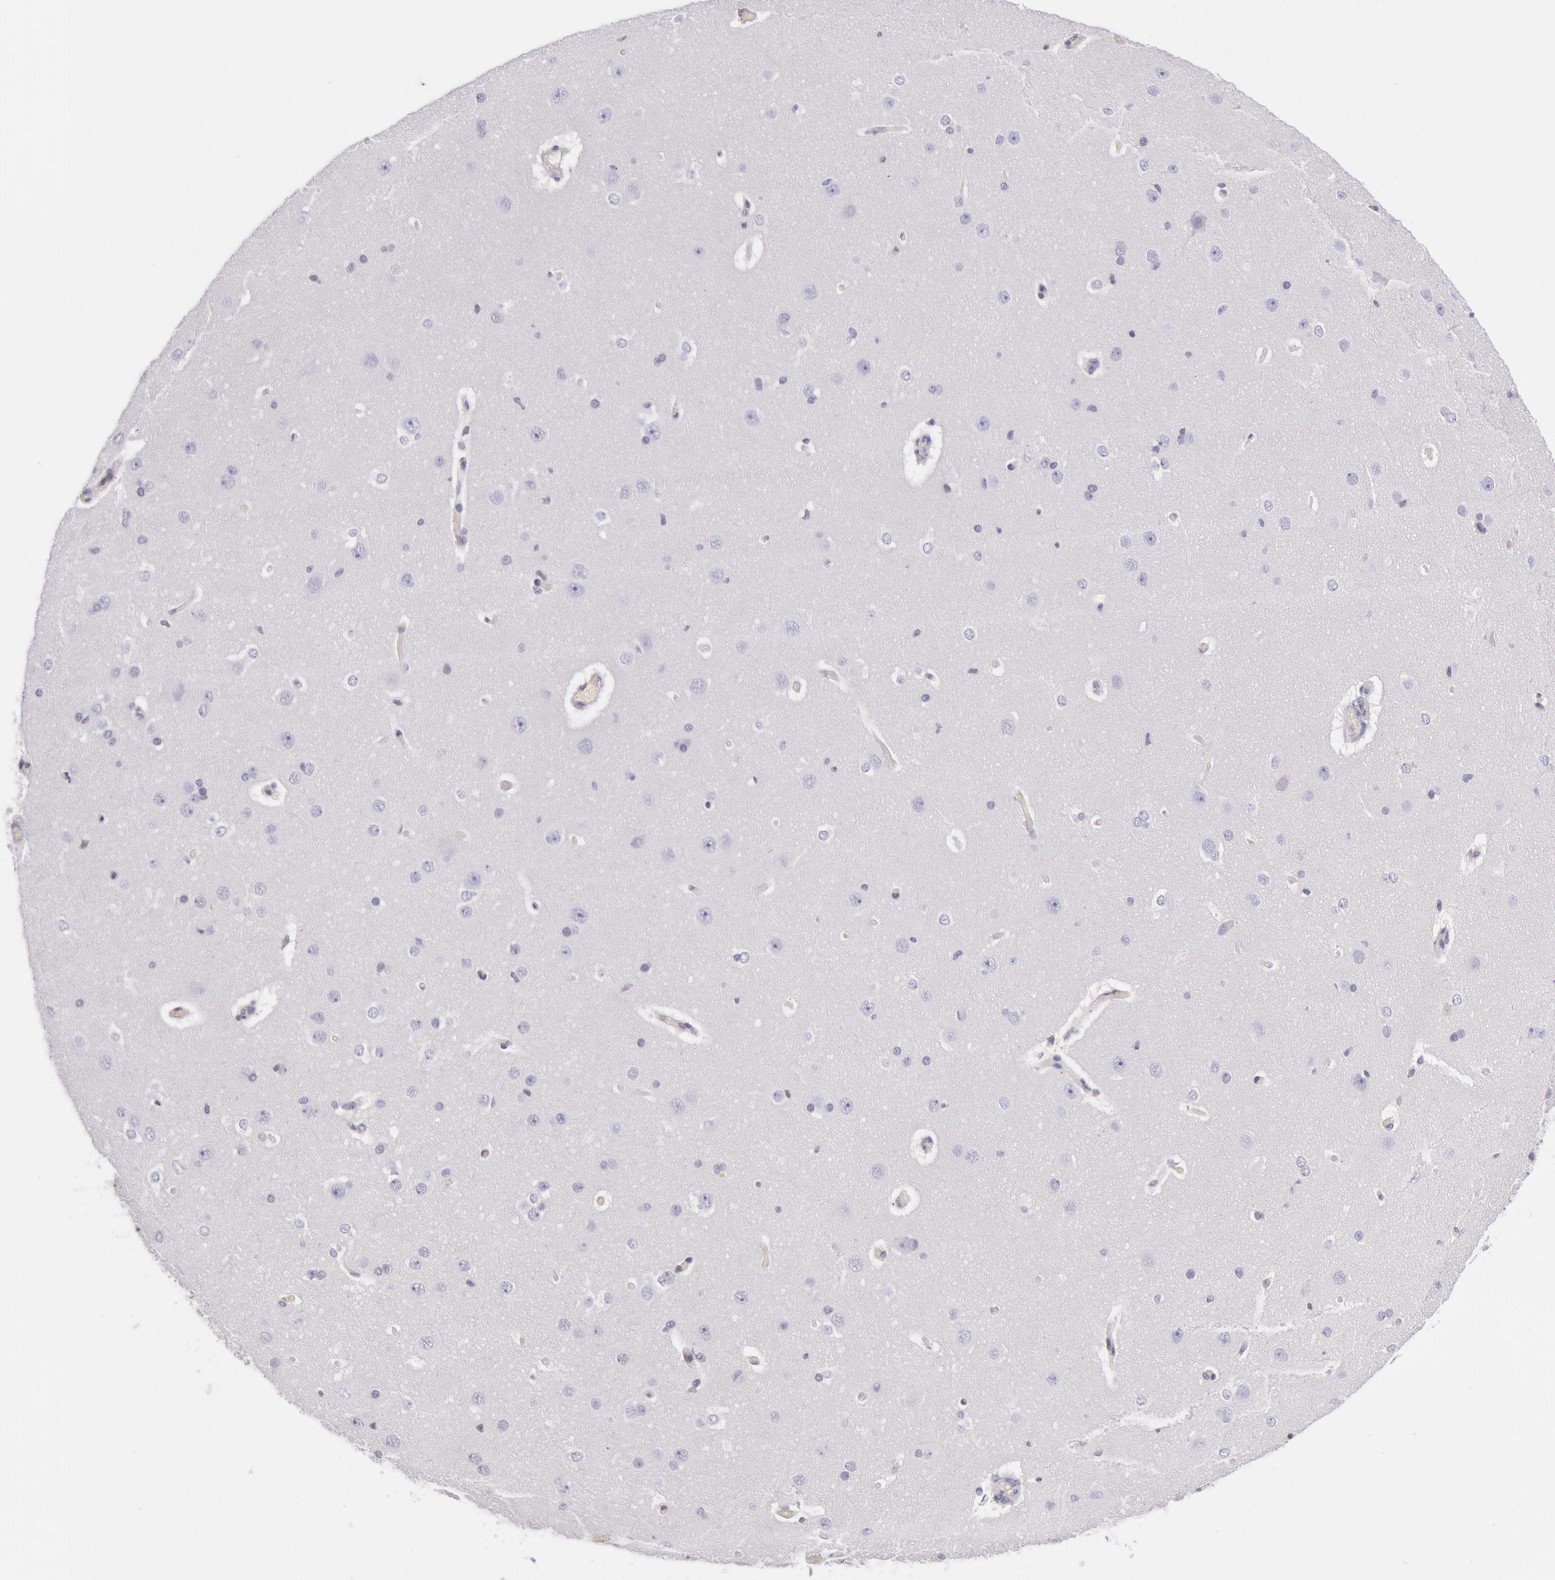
{"staining": {"intensity": "negative", "quantity": "none", "location": "none"}, "tissue": "cerebral cortex", "cell_type": "Endothelial cells", "image_type": "normal", "snomed": [{"axis": "morphology", "description": "Normal tissue, NOS"}, {"axis": "topography", "description": "Cerebral cortex"}], "caption": "A high-resolution histopathology image shows IHC staining of normal cerebral cortex, which reveals no significant positivity in endothelial cells.", "gene": "TASL", "patient": {"sex": "female", "age": 45}}